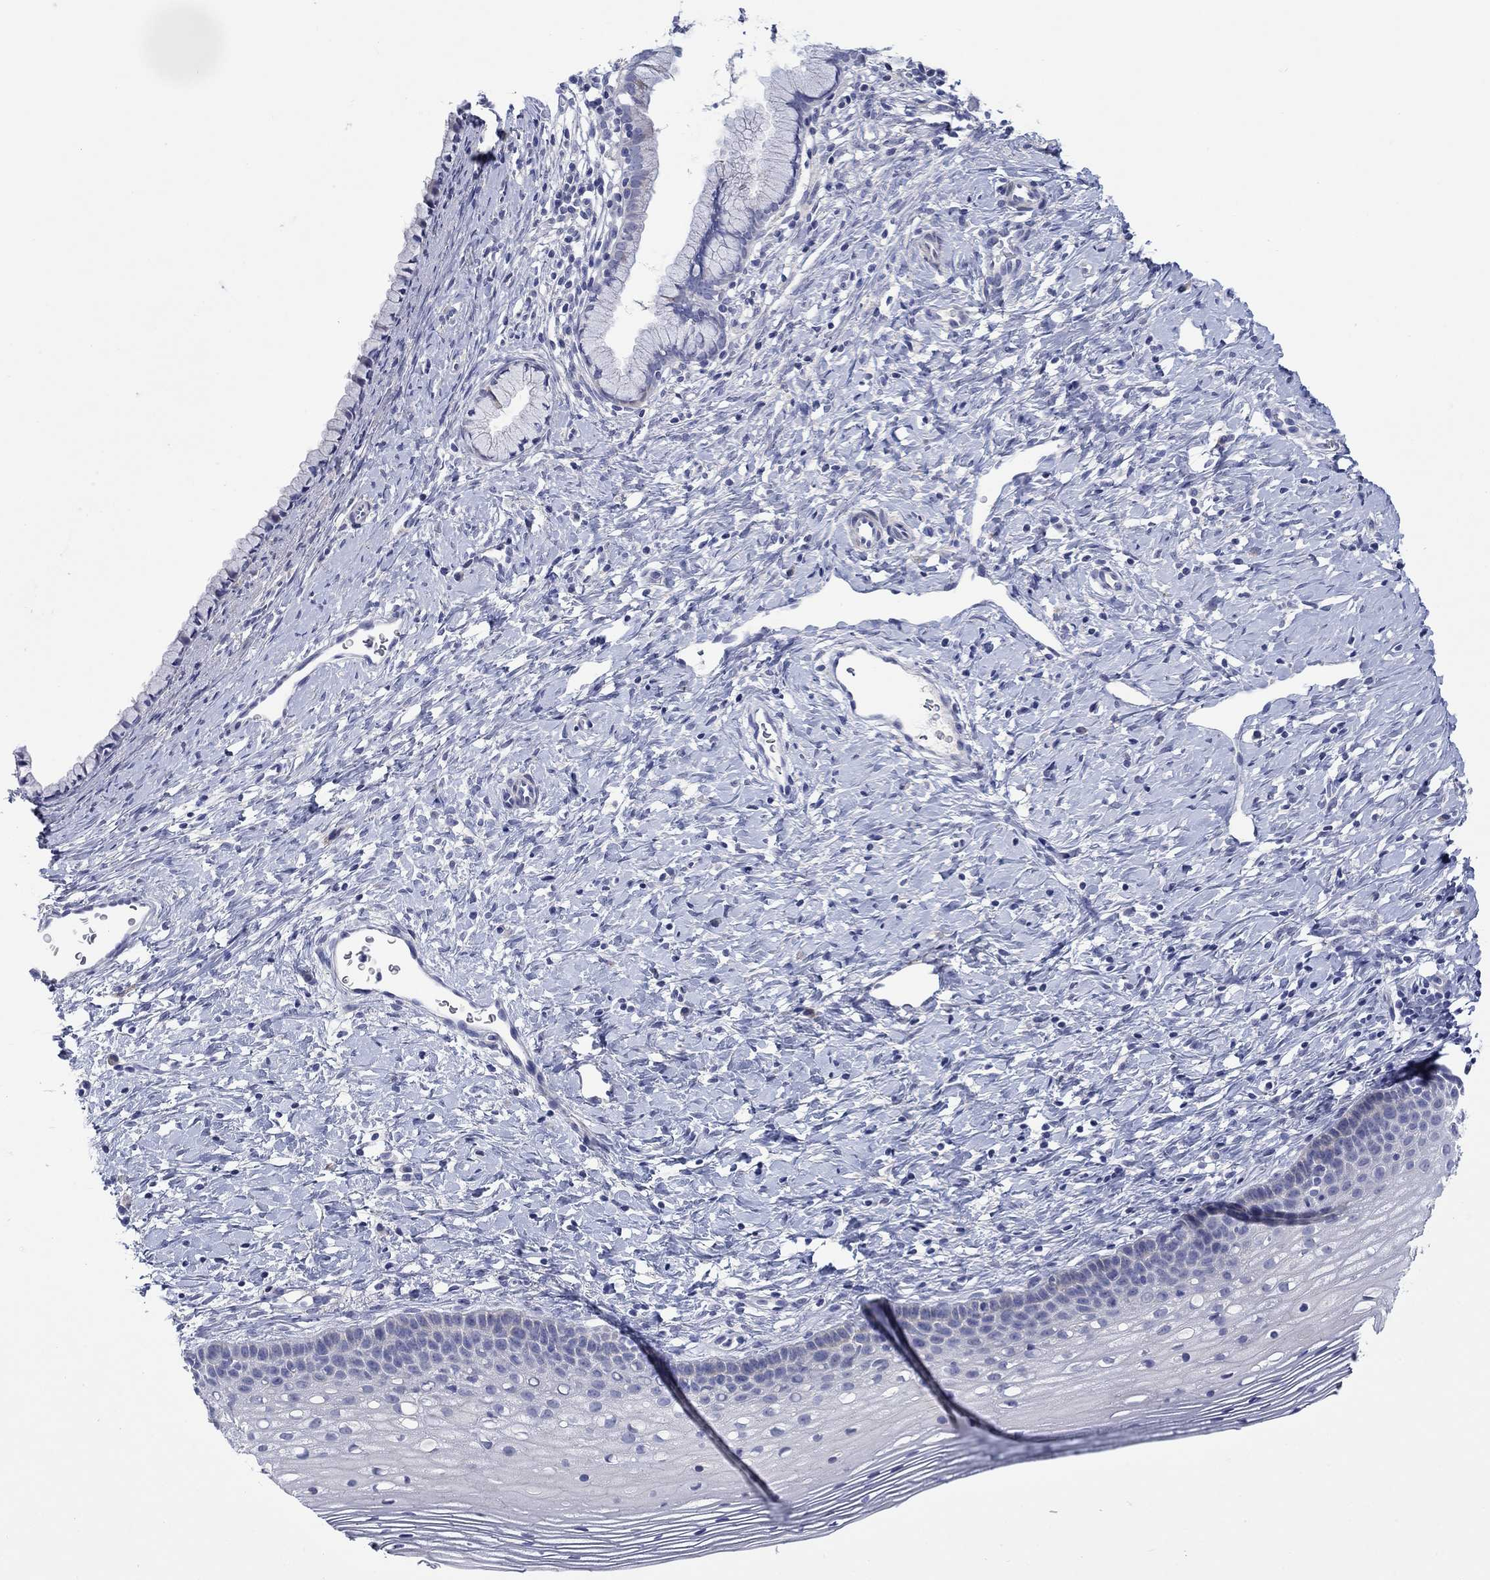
{"staining": {"intensity": "negative", "quantity": "none", "location": "none"}, "tissue": "cervix", "cell_type": "Glandular cells", "image_type": "normal", "snomed": [{"axis": "morphology", "description": "Normal tissue, NOS"}, {"axis": "topography", "description": "Cervix"}], "caption": "High magnification brightfield microscopy of benign cervix stained with DAB (3,3'-diaminobenzidine) (brown) and counterstained with hematoxylin (blue): glandular cells show no significant positivity. Nuclei are stained in blue.", "gene": "PTPRZ1", "patient": {"sex": "female", "age": 39}}